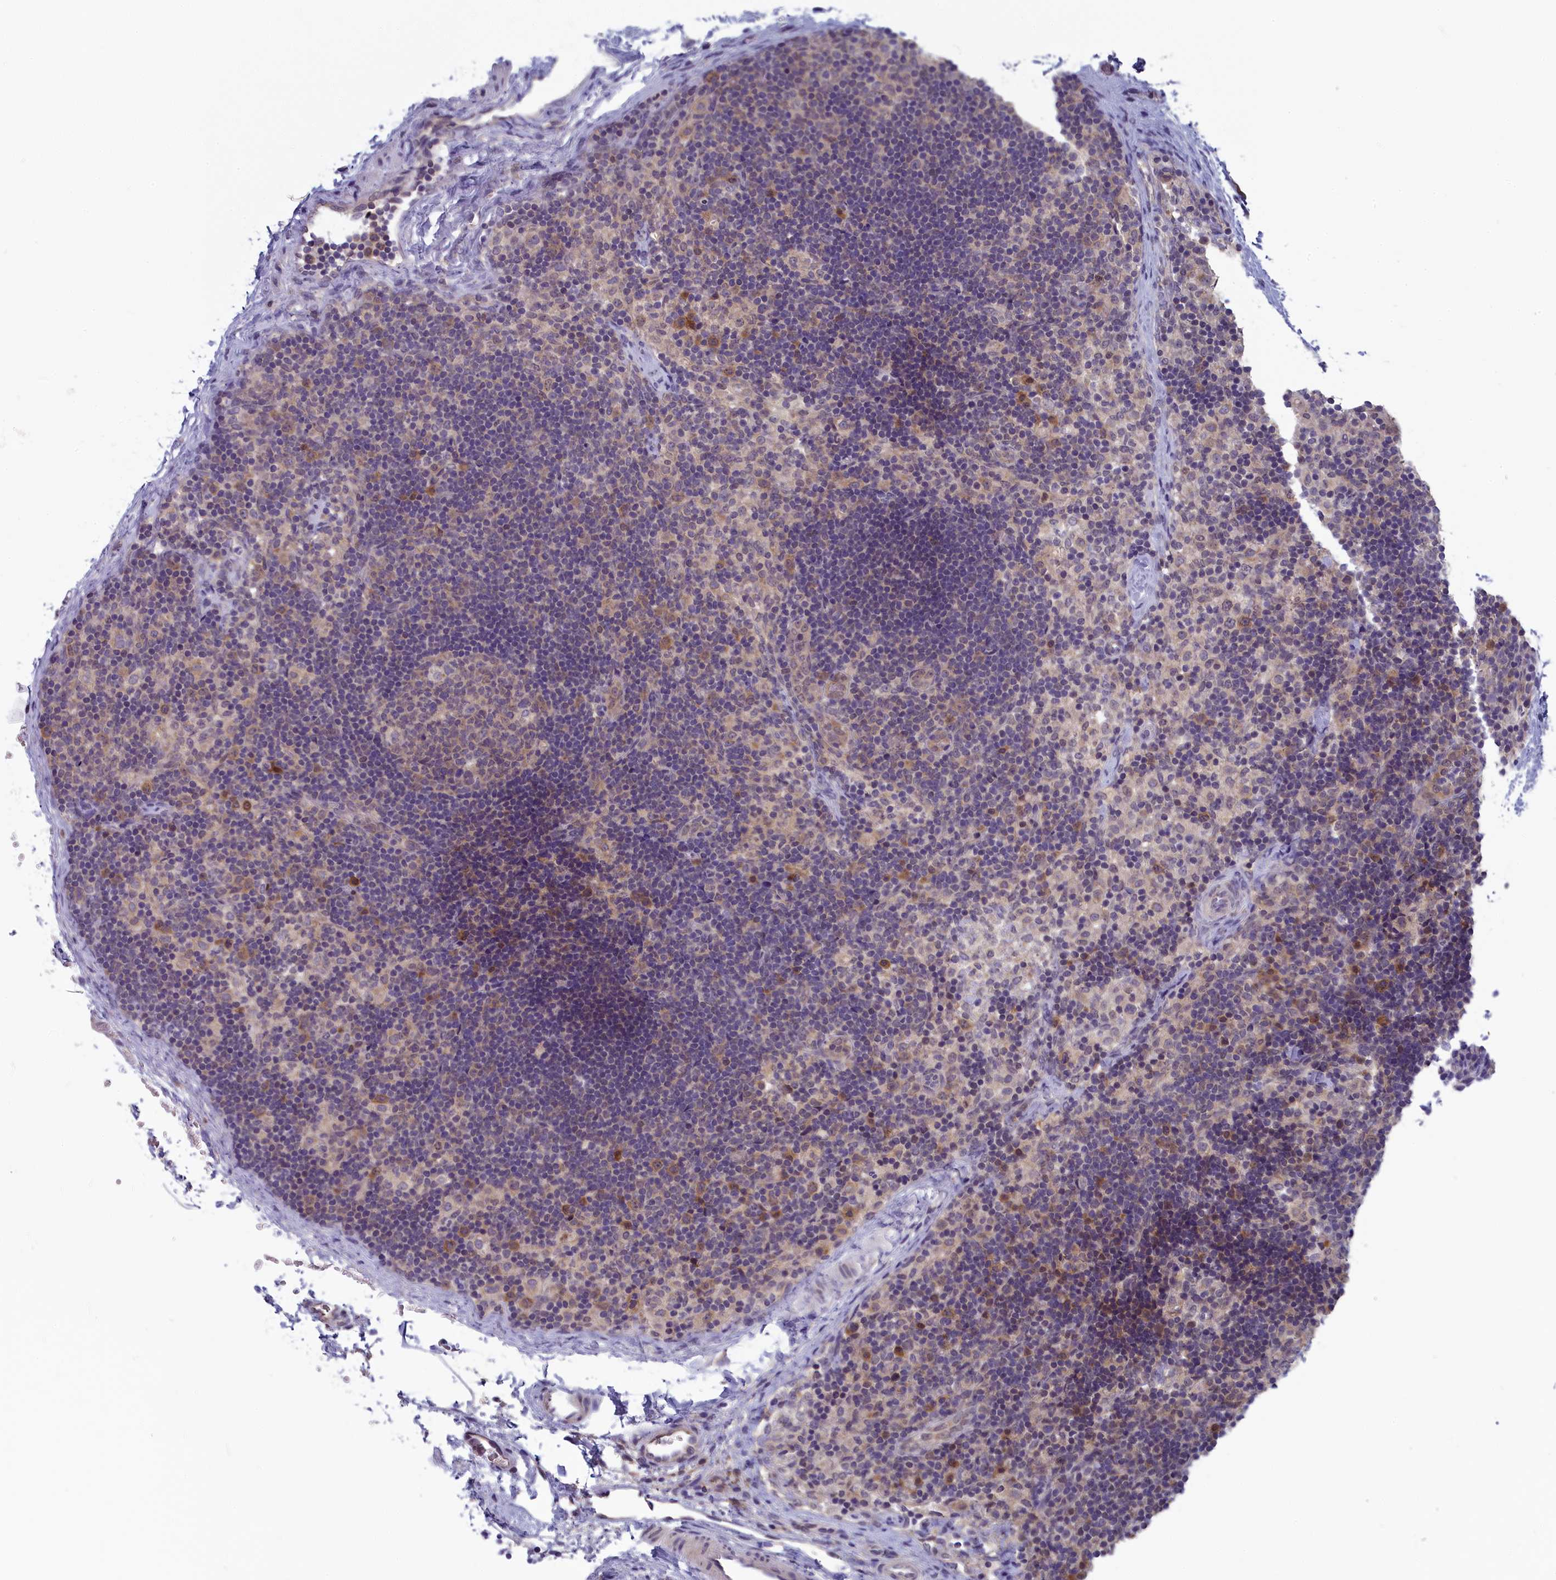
{"staining": {"intensity": "negative", "quantity": "none", "location": "none"}, "tissue": "lymph node", "cell_type": "Germinal center cells", "image_type": "normal", "snomed": [{"axis": "morphology", "description": "Normal tissue, NOS"}, {"axis": "topography", "description": "Lymph node"}], "caption": "DAB (3,3'-diaminobenzidine) immunohistochemical staining of benign lymph node reveals no significant positivity in germinal center cells. The staining was performed using DAB to visualize the protein expression in brown, while the nuclei were stained in blue with hematoxylin (Magnification: 20x).", "gene": "MRI1", "patient": {"sex": "female", "age": 22}}